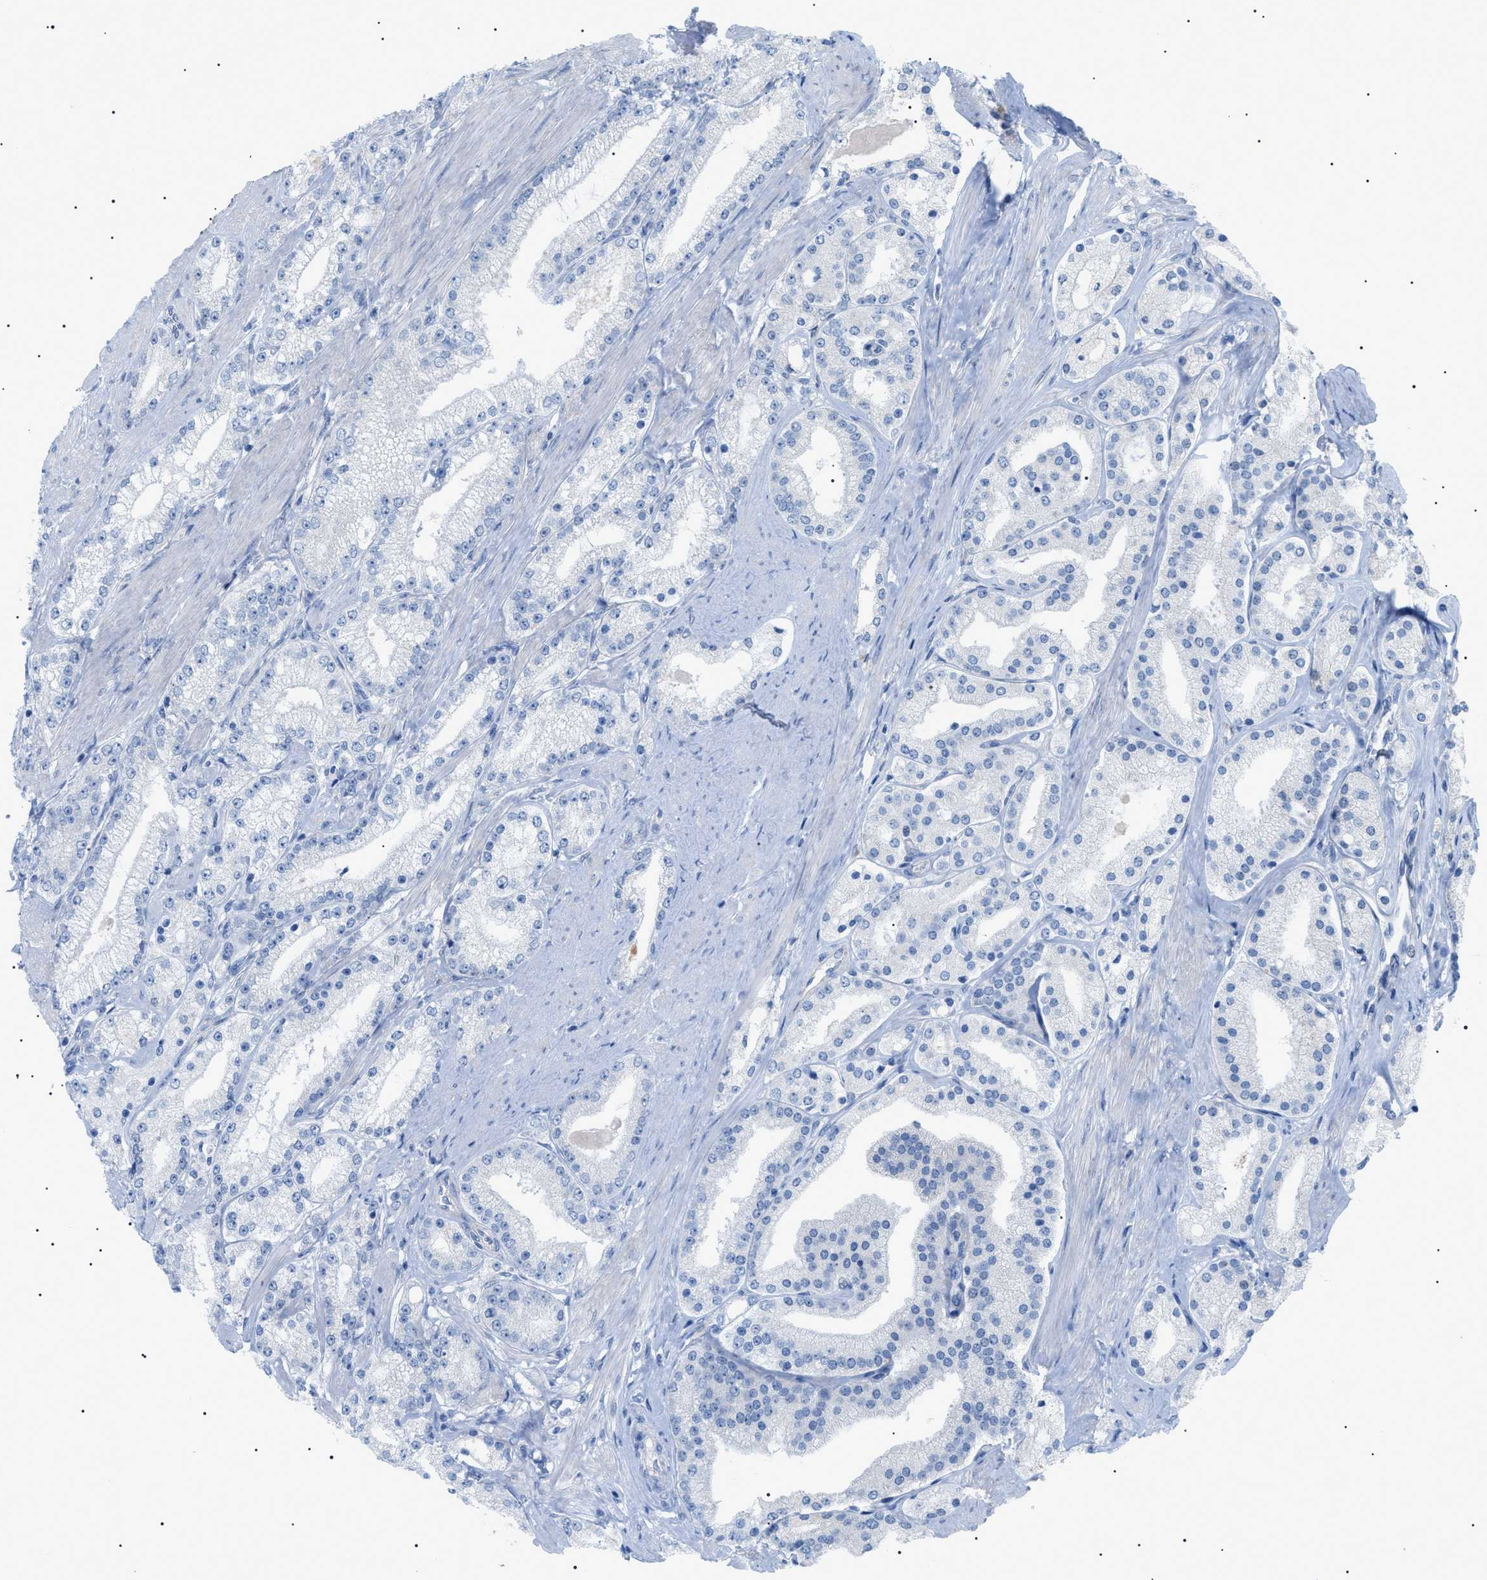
{"staining": {"intensity": "negative", "quantity": "none", "location": "none"}, "tissue": "prostate cancer", "cell_type": "Tumor cells", "image_type": "cancer", "snomed": [{"axis": "morphology", "description": "Adenocarcinoma, Low grade"}, {"axis": "topography", "description": "Prostate"}], "caption": "Immunohistochemistry photomicrograph of human prostate cancer stained for a protein (brown), which exhibits no staining in tumor cells. (Brightfield microscopy of DAB IHC at high magnification).", "gene": "ADAMTS1", "patient": {"sex": "male", "age": 63}}